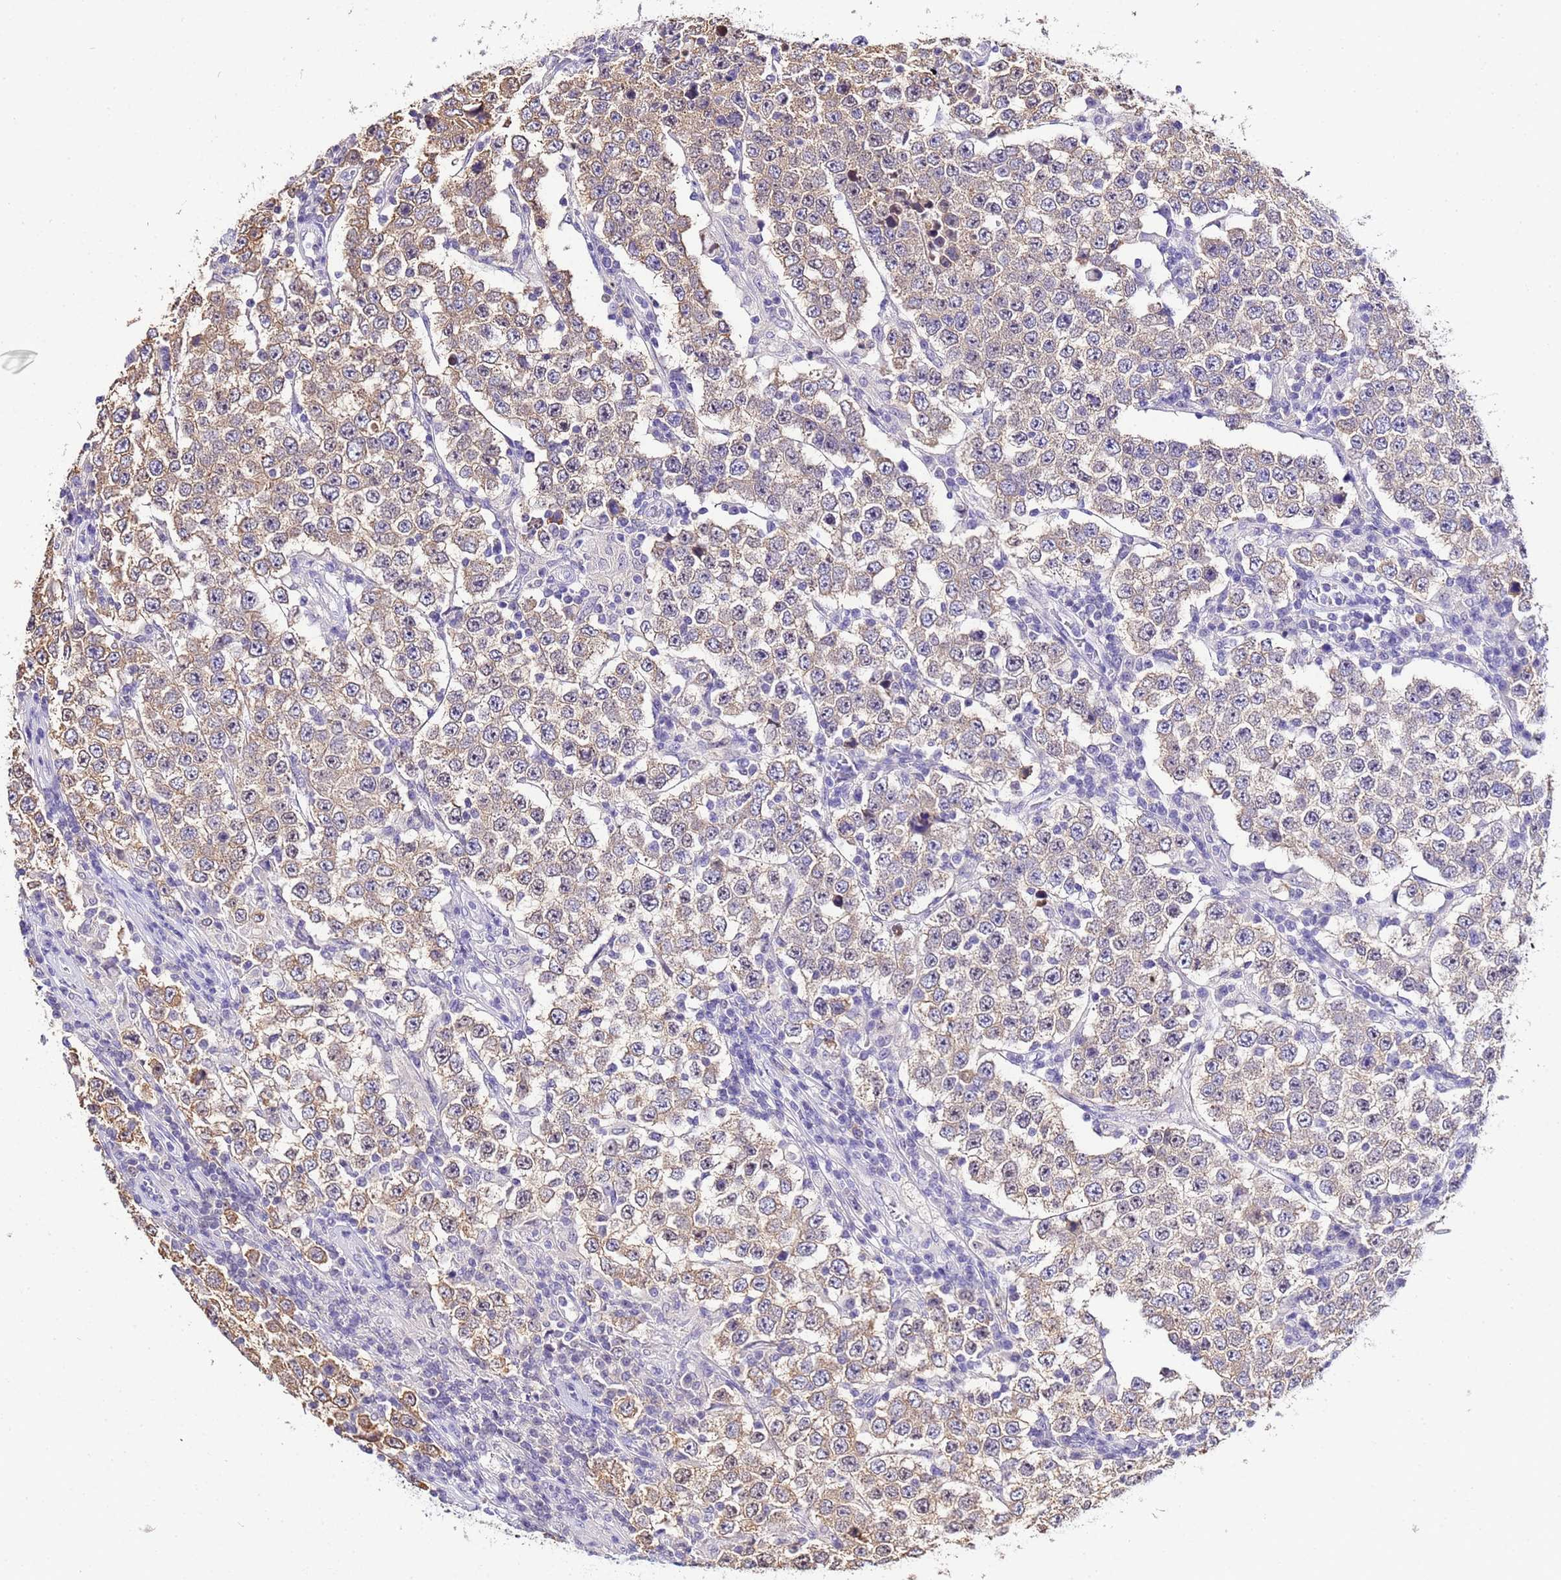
{"staining": {"intensity": "weak", "quantity": "25%-75%", "location": "cytoplasmic/membranous"}, "tissue": "testis cancer", "cell_type": "Tumor cells", "image_type": "cancer", "snomed": [{"axis": "morphology", "description": "Normal tissue, NOS"}, {"axis": "morphology", "description": "Urothelial carcinoma, High grade"}, {"axis": "morphology", "description": "Seminoma, NOS"}, {"axis": "morphology", "description": "Carcinoma, Embryonal, NOS"}, {"axis": "topography", "description": "Urinary bladder"}, {"axis": "topography", "description": "Testis"}], "caption": "A brown stain highlights weak cytoplasmic/membranous positivity of a protein in human seminoma (testis) tumor cells.", "gene": "ACTL6B", "patient": {"sex": "male", "age": 41}}